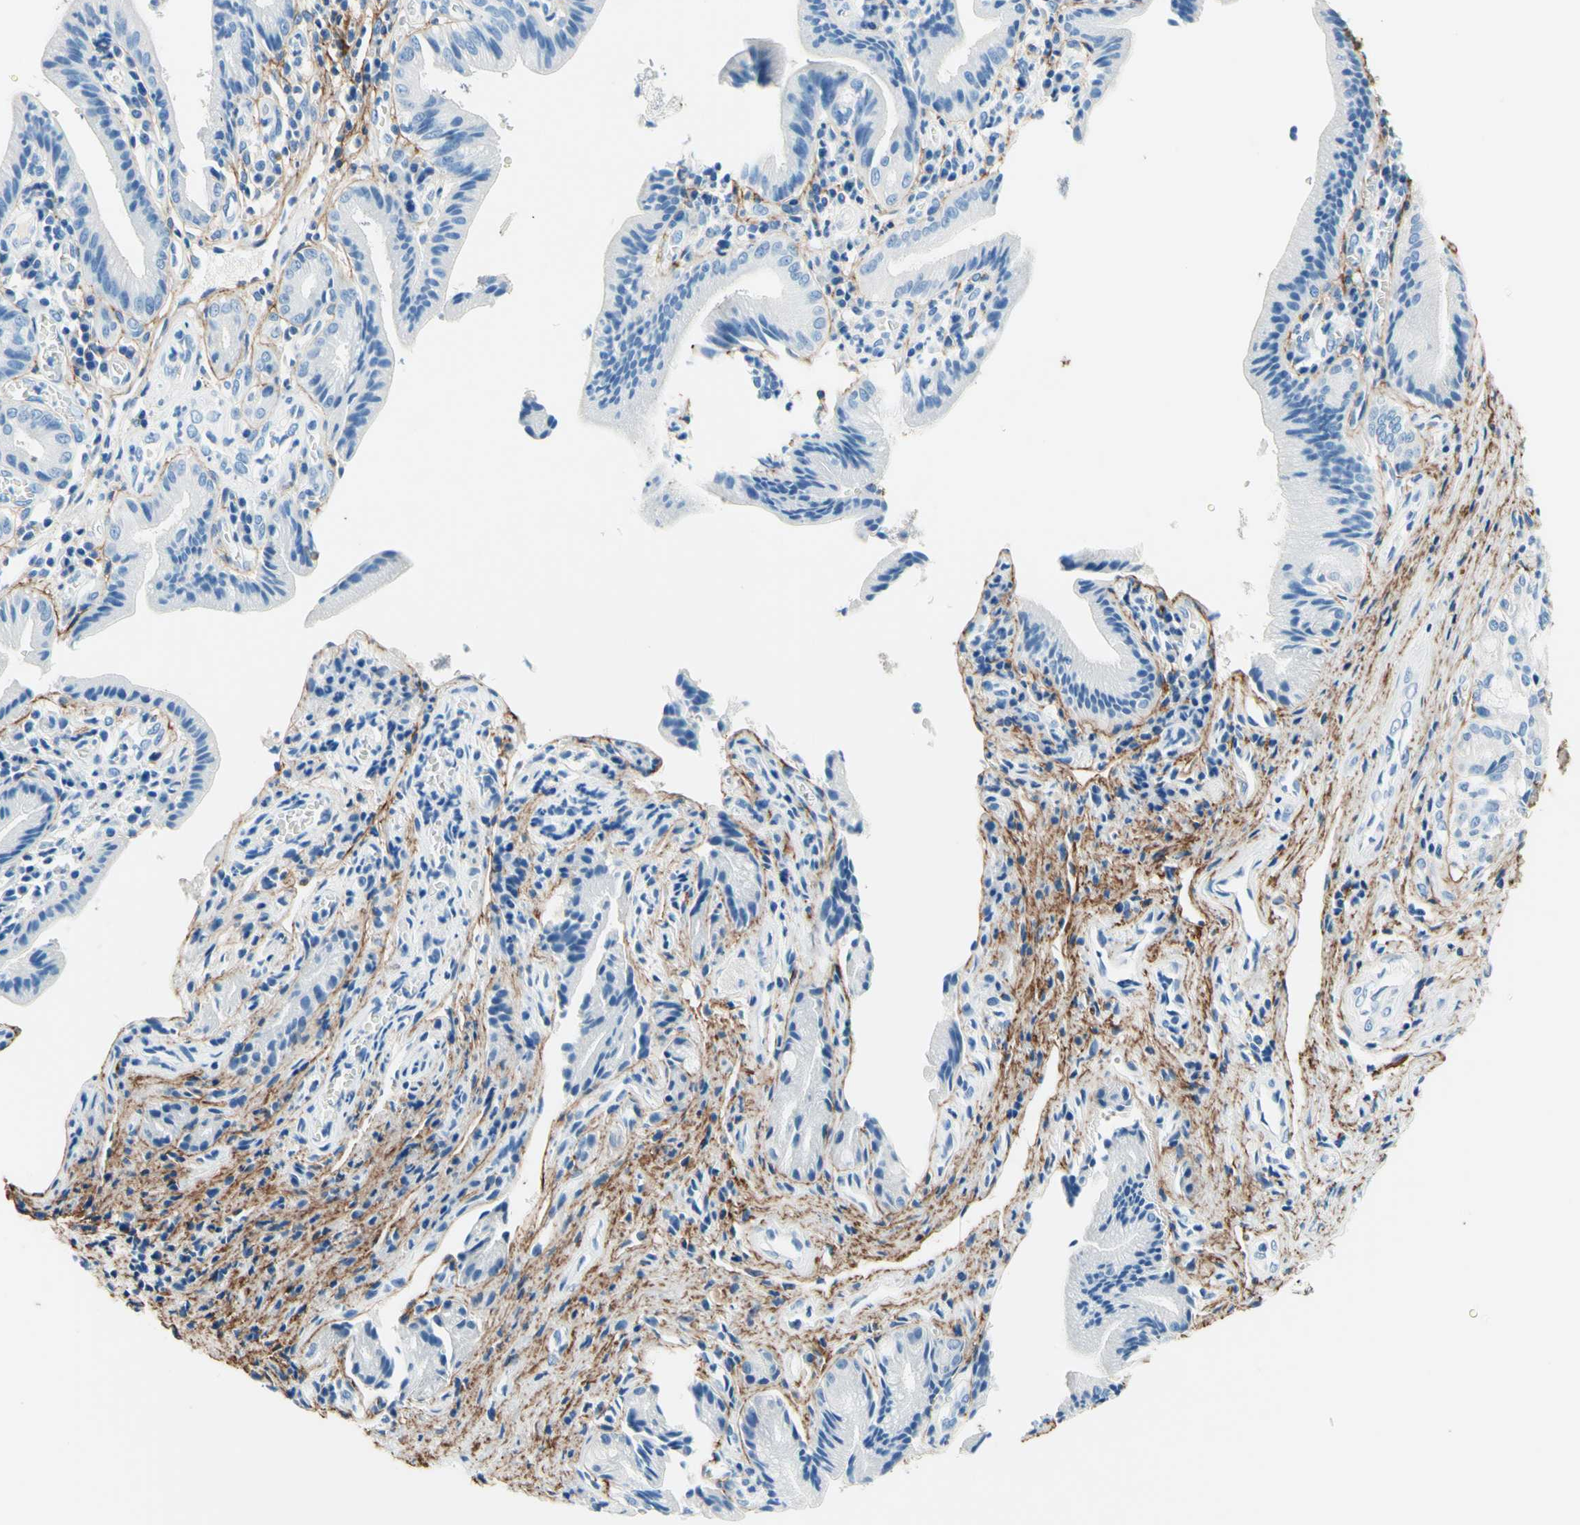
{"staining": {"intensity": "negative", "quantity": "none", "location": "none"}, "tissue": "pancreatic cancer", "cell_type": "Tumor cells", "image_type": "cancer", "snomed": [{"axis": "morphology", "description": "Adenocarcinoma, NOS"}, {"axis": "topography", "description": "Pancreas"}], "caption": "Pancreatic cancer was stained to show a protein in brown. There is no significant positivity in tumor cells. (Stains: DAB (3,3'-diaminobenzidine) immunohistochemistry with hematoxylin counter stain, Microscopy: brightfield microscopy at high magnification).", "gene": "MFAP5", "patient": {"sex": "female", "age": 75}}